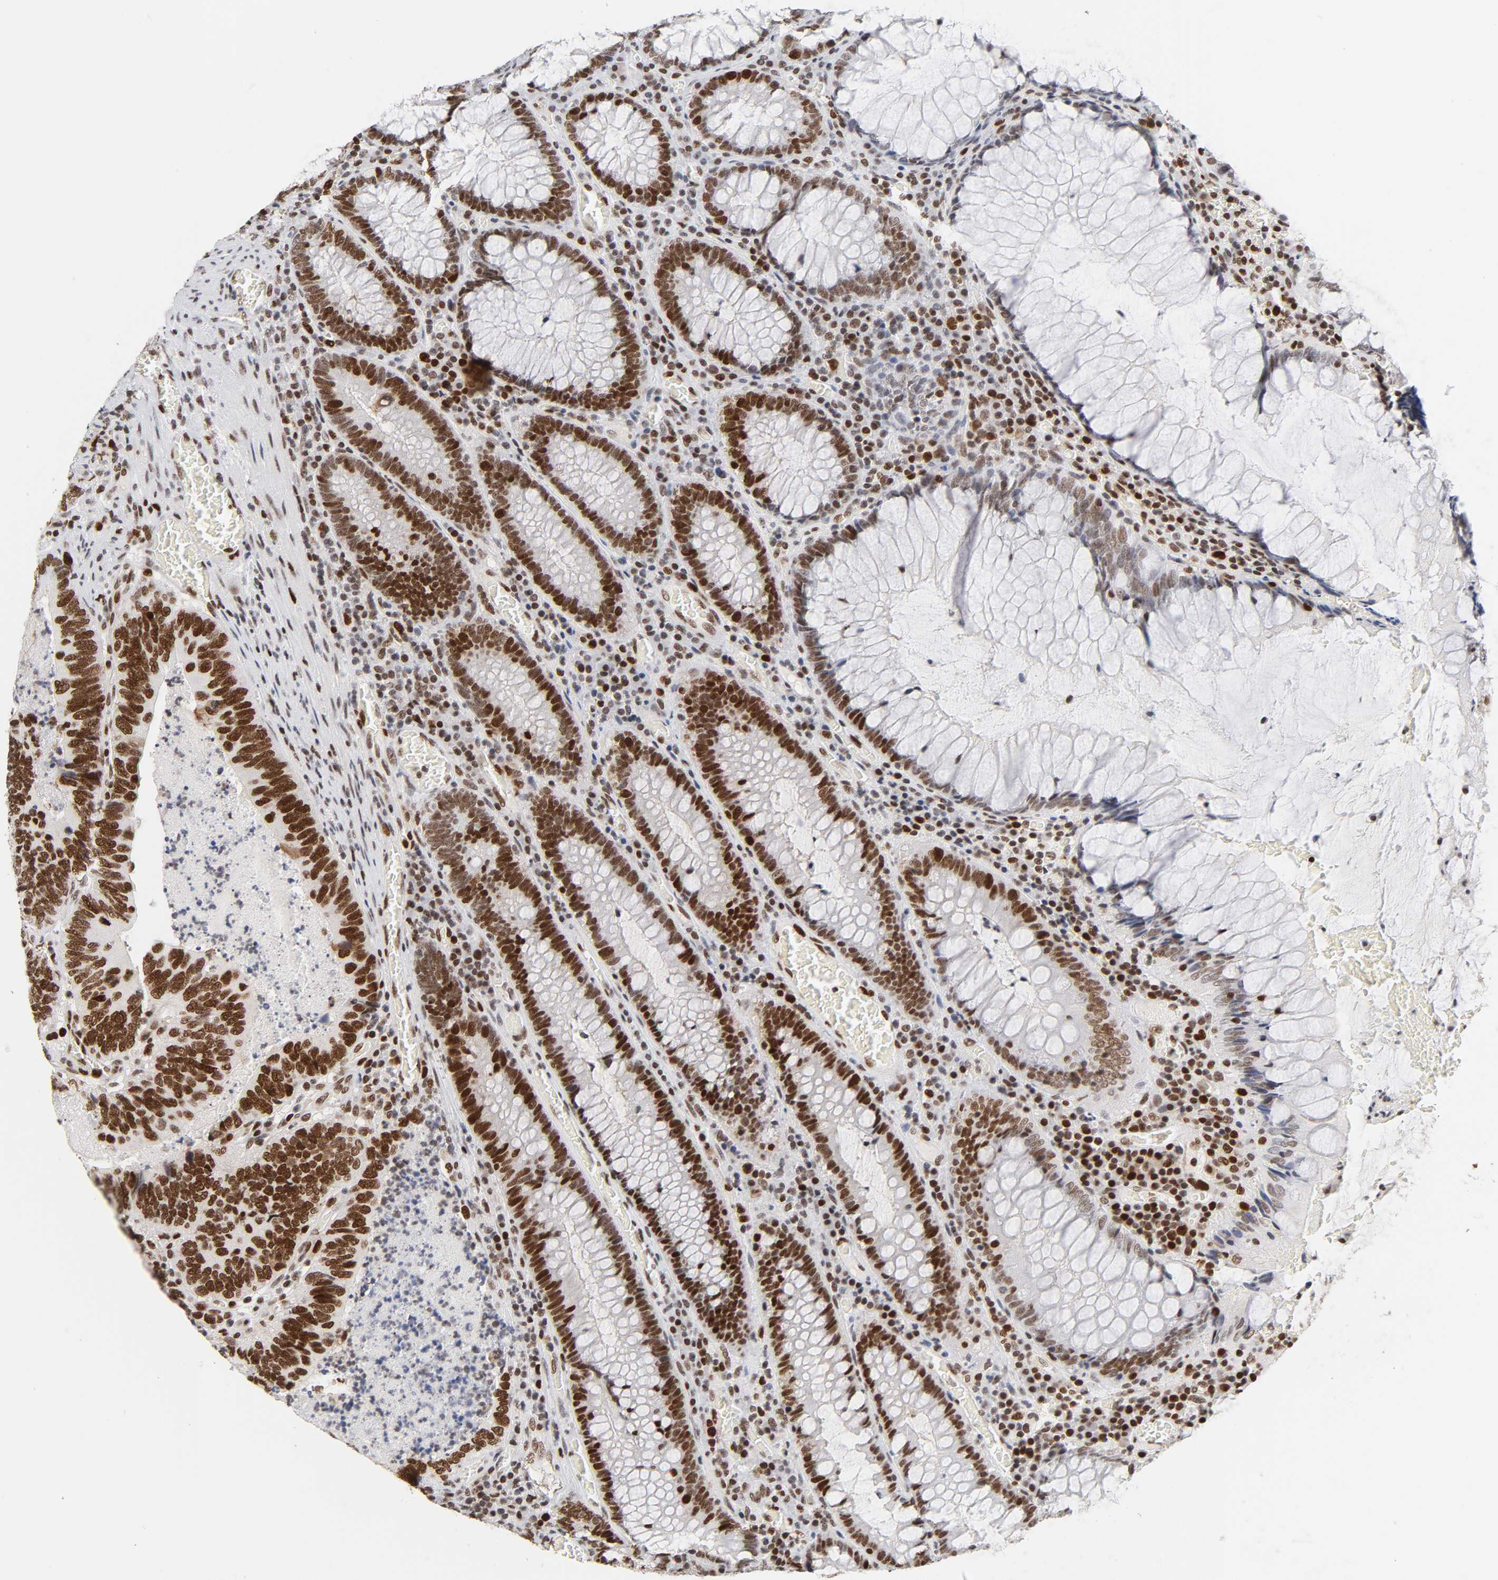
{"staining": {"intensity": "strong", "quantity": ">75%", "location": "nuclear"}, "tissue": "colorectal cancer", "cell_type": "Tumor cells", "image_type": "cancer", "snomed": [{"axis": "morphology", "description": "Adenocarcinoma, NOS"}, {"axis": "topography", "description": "Colon"}], "caption": "Immunohistochemistry (DAB (3,3'-diaminobenzidine)) staining of colorectal cancer (adenocarcinoma) demonstrates strong nuclear protein positivity in approximately >75% of tumor cells. (brown staining indicates protein expression, while blue staining denotes nuclei).", "gene": "RFC4", "patient": {"sex": "male", "age": 72}}